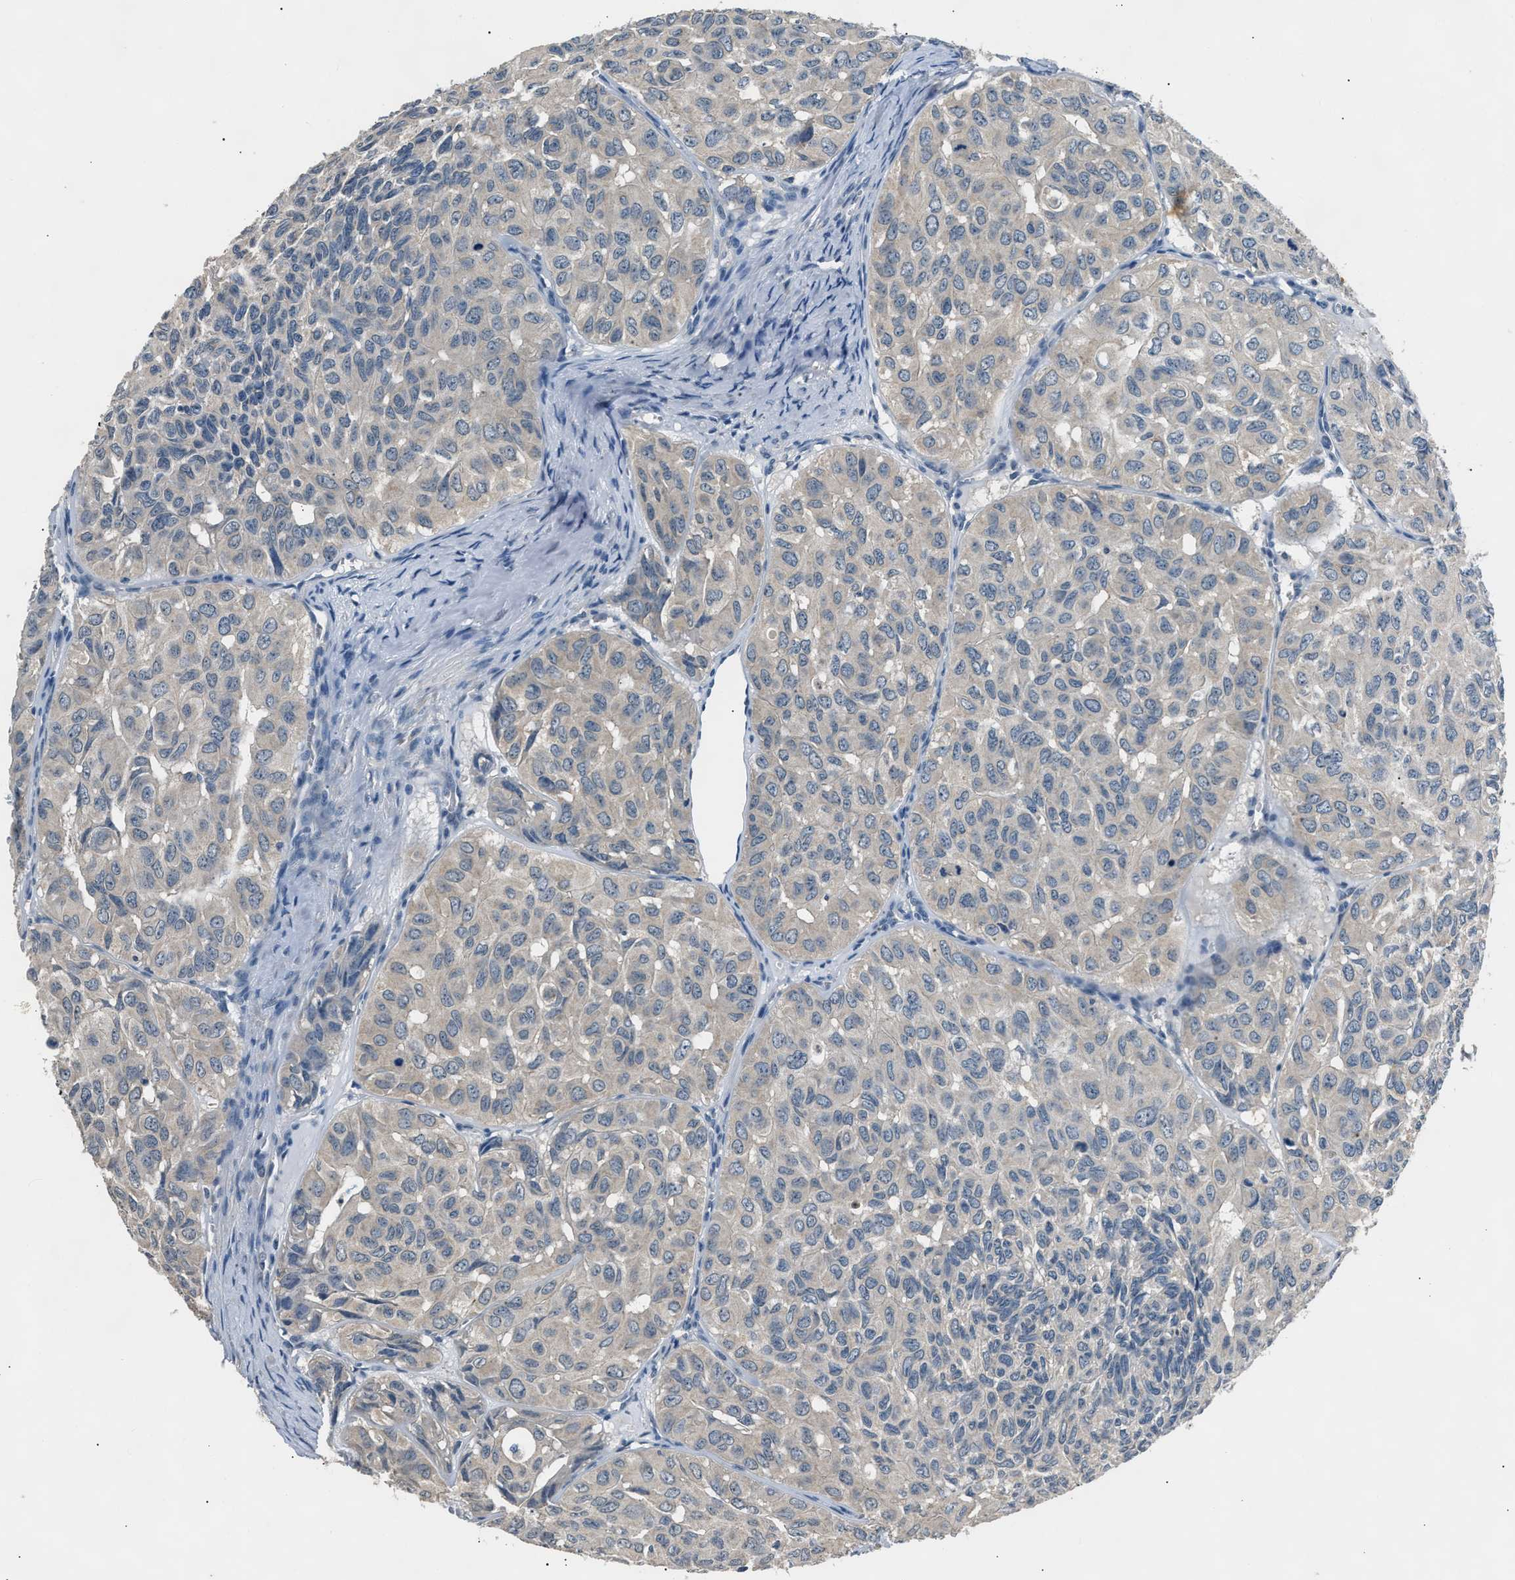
{"staining": {"intensity": "negative", "quantity": "none", "location": "none"}, "tissue": "head and neck cancer", "cell_type": "Tumor cells", "image_type": "cancer", "snomed": [{"axis": "morphology", "description": "Adenocarcinoma, NOS"}, {"axis": "topography", "description": "Salivary gland, NOS"}, {"axis": "topography", "description": "Head-Neck"}], "caption": "This image is of head and neck cancer (adenocarcinoma) stained with immunohistochemistry (IHC) to label a protein in brown with the nuclei are counter-stained blue. There is no expression in tumor cells. The staining was performed using DAB (3,3'-diaminobenzidine) to visualize the protein expression in brown, while the nuclei were stained in blue with hematoxylin (Magnification: 20x).", "gene": "INHA", "patient": {"sex": "female", "age": 76}}